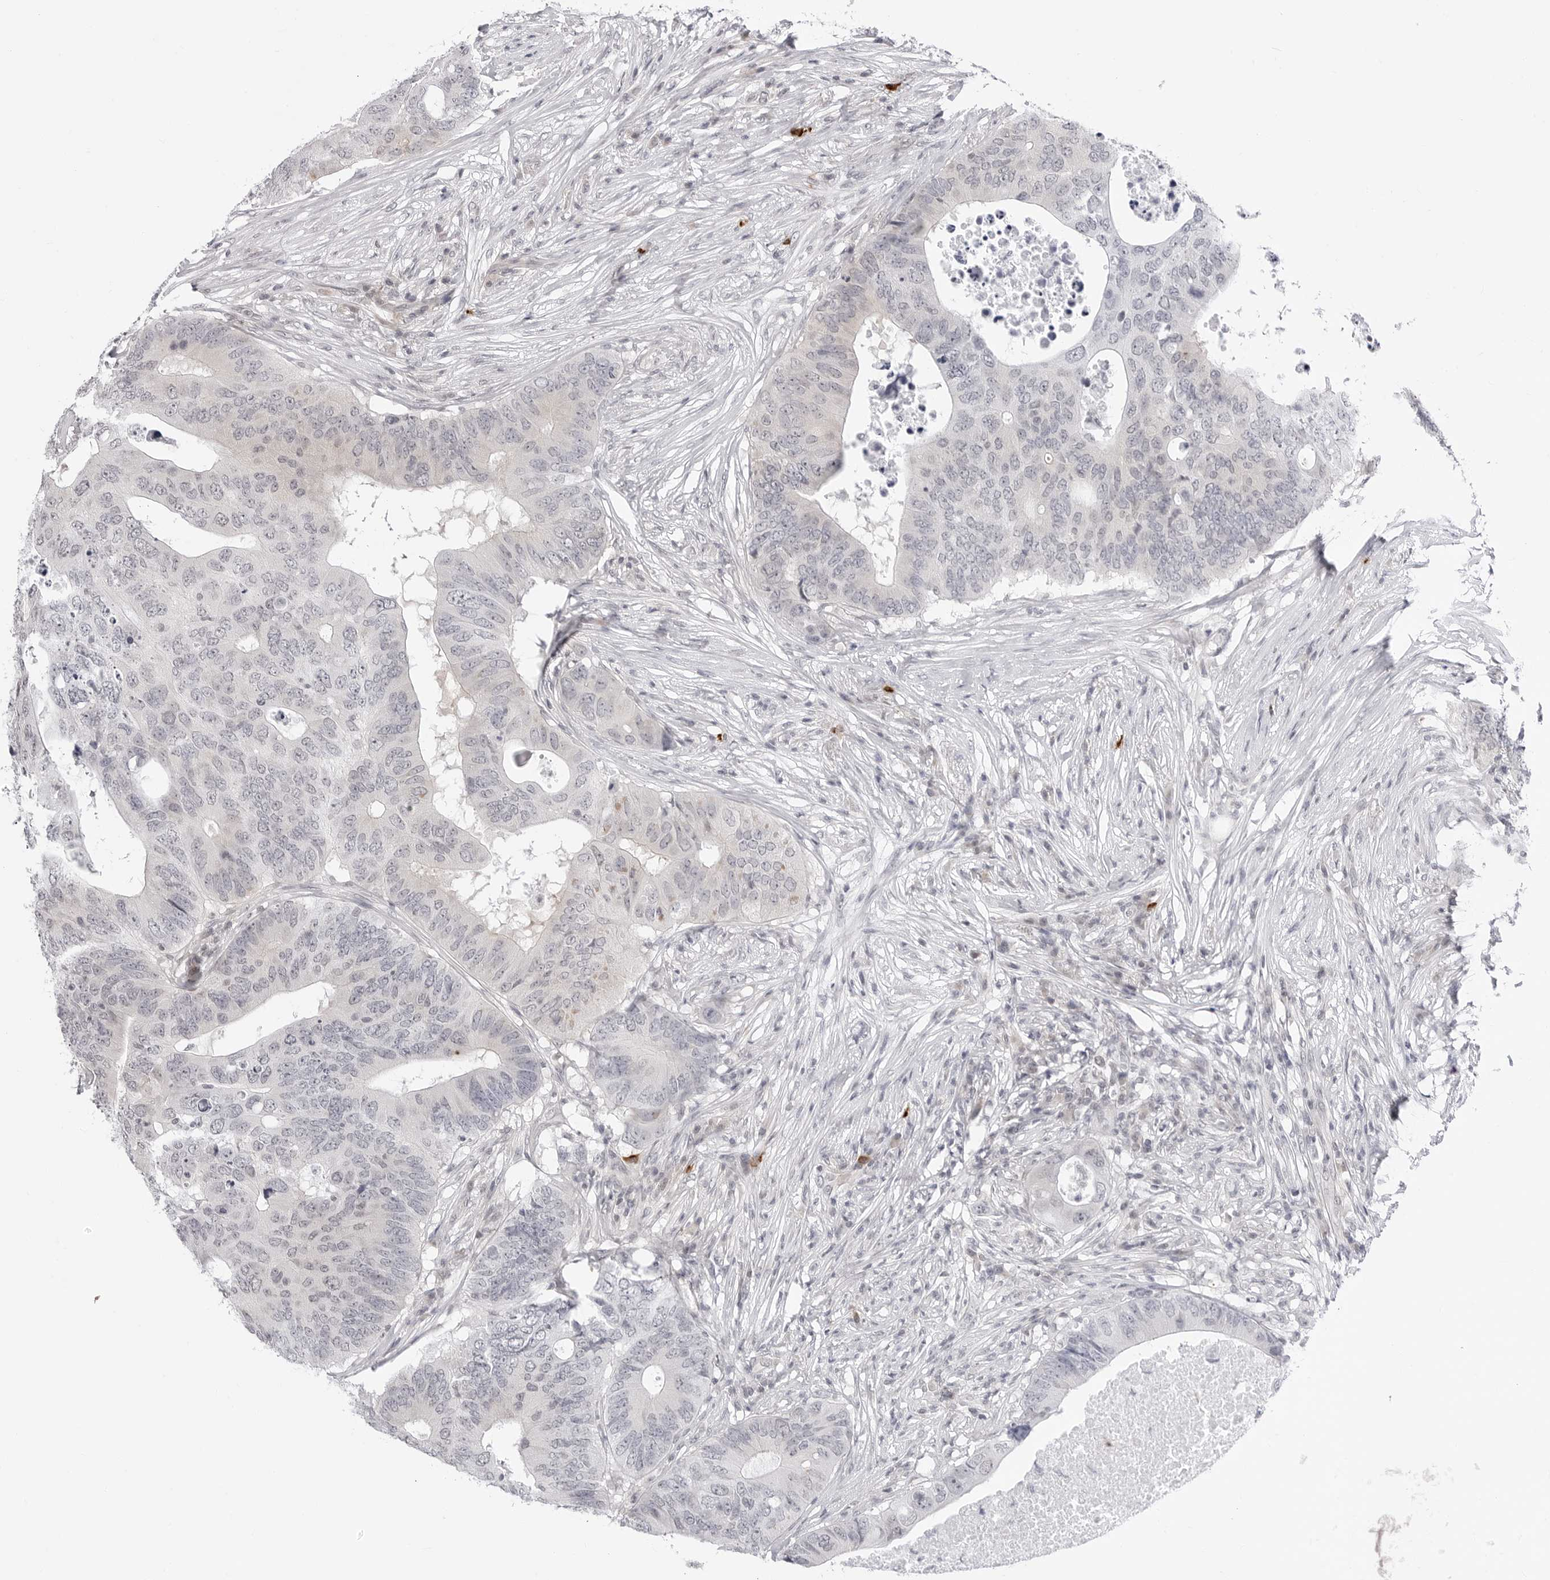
{"staining": {"intensity": "negative", "quantity": "none", "location": "none"}, "tissue": "colorectal cancer", "cell_type": "Tumor cells", "image_type": "cancer", "snomed": [{"axis": "morphology", "description": "Adenocarcinoma, NOS"}, {"axis": "topography", "description": "Colon"}], "caption": "Immunohistochemistry (IHC) micrograph of human adenocarcinoma (colorectal) stained for a protein (brown), which exhibits no staining in tumor cells. Brightfield microscopy of immunohistochemistry stained with DAB (brown) and hematoxylin (blue), captured at high magnification.", "gene": "PPP2R5C", "patient": {"sex": "male", "age": 71}}